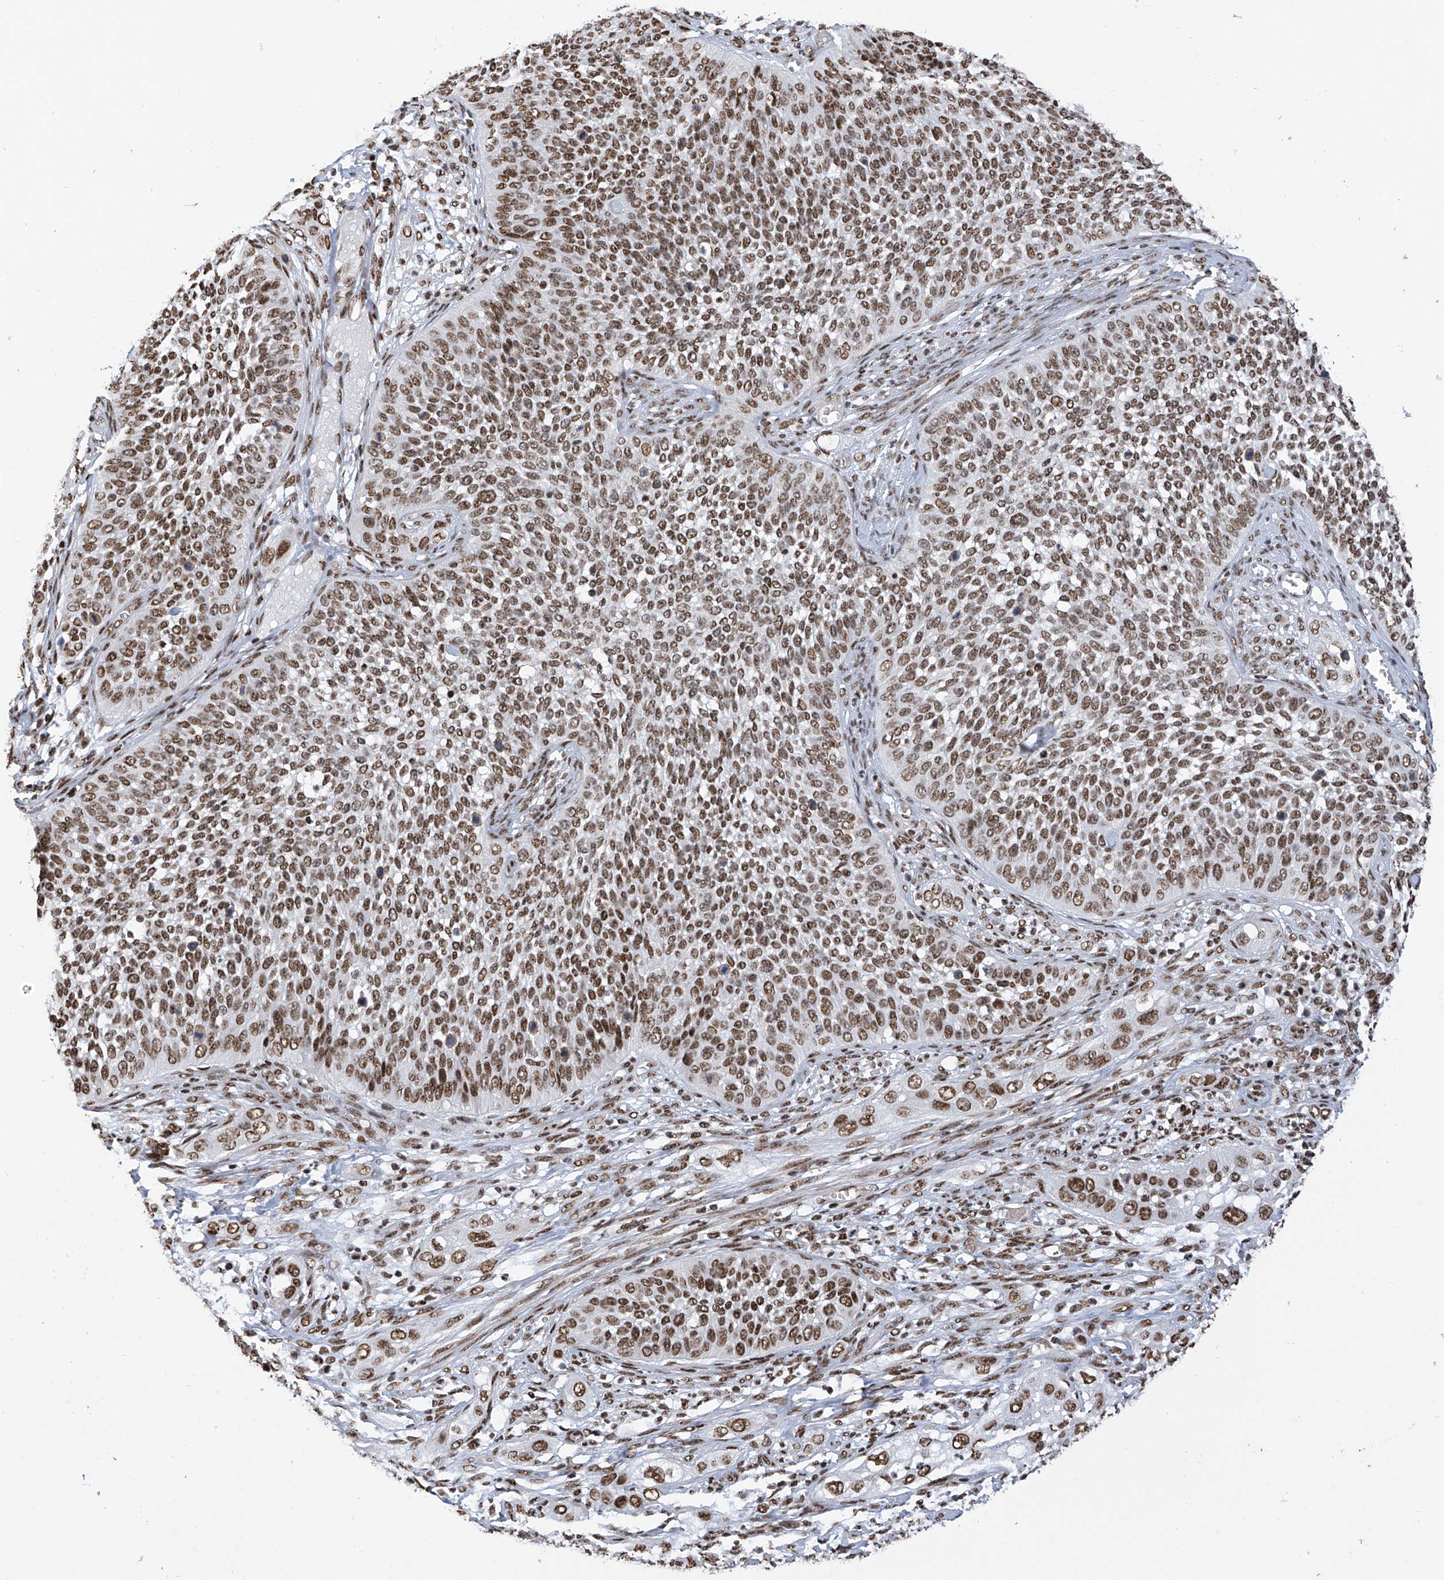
{"staining": {"intensity": "moderate", "quantity": ">75%", "location": "nuclear"}, "tissue": "cervical cancer", "cell_type": "Tumor cells", "image_type": "cancer", "snomed": [{"axis": "morphology", "description": "Squamous cell carcinoma, NOS"}, {"axis": "topography", "description": "Cervix"}], "caption": "Human cervical cancer stained for a protein (brown) reveals moderate nuclear positive expression in approximately >75% of tumor cells.", "gene": "APLF", "patient": {"sex": "female", "age": 34}}